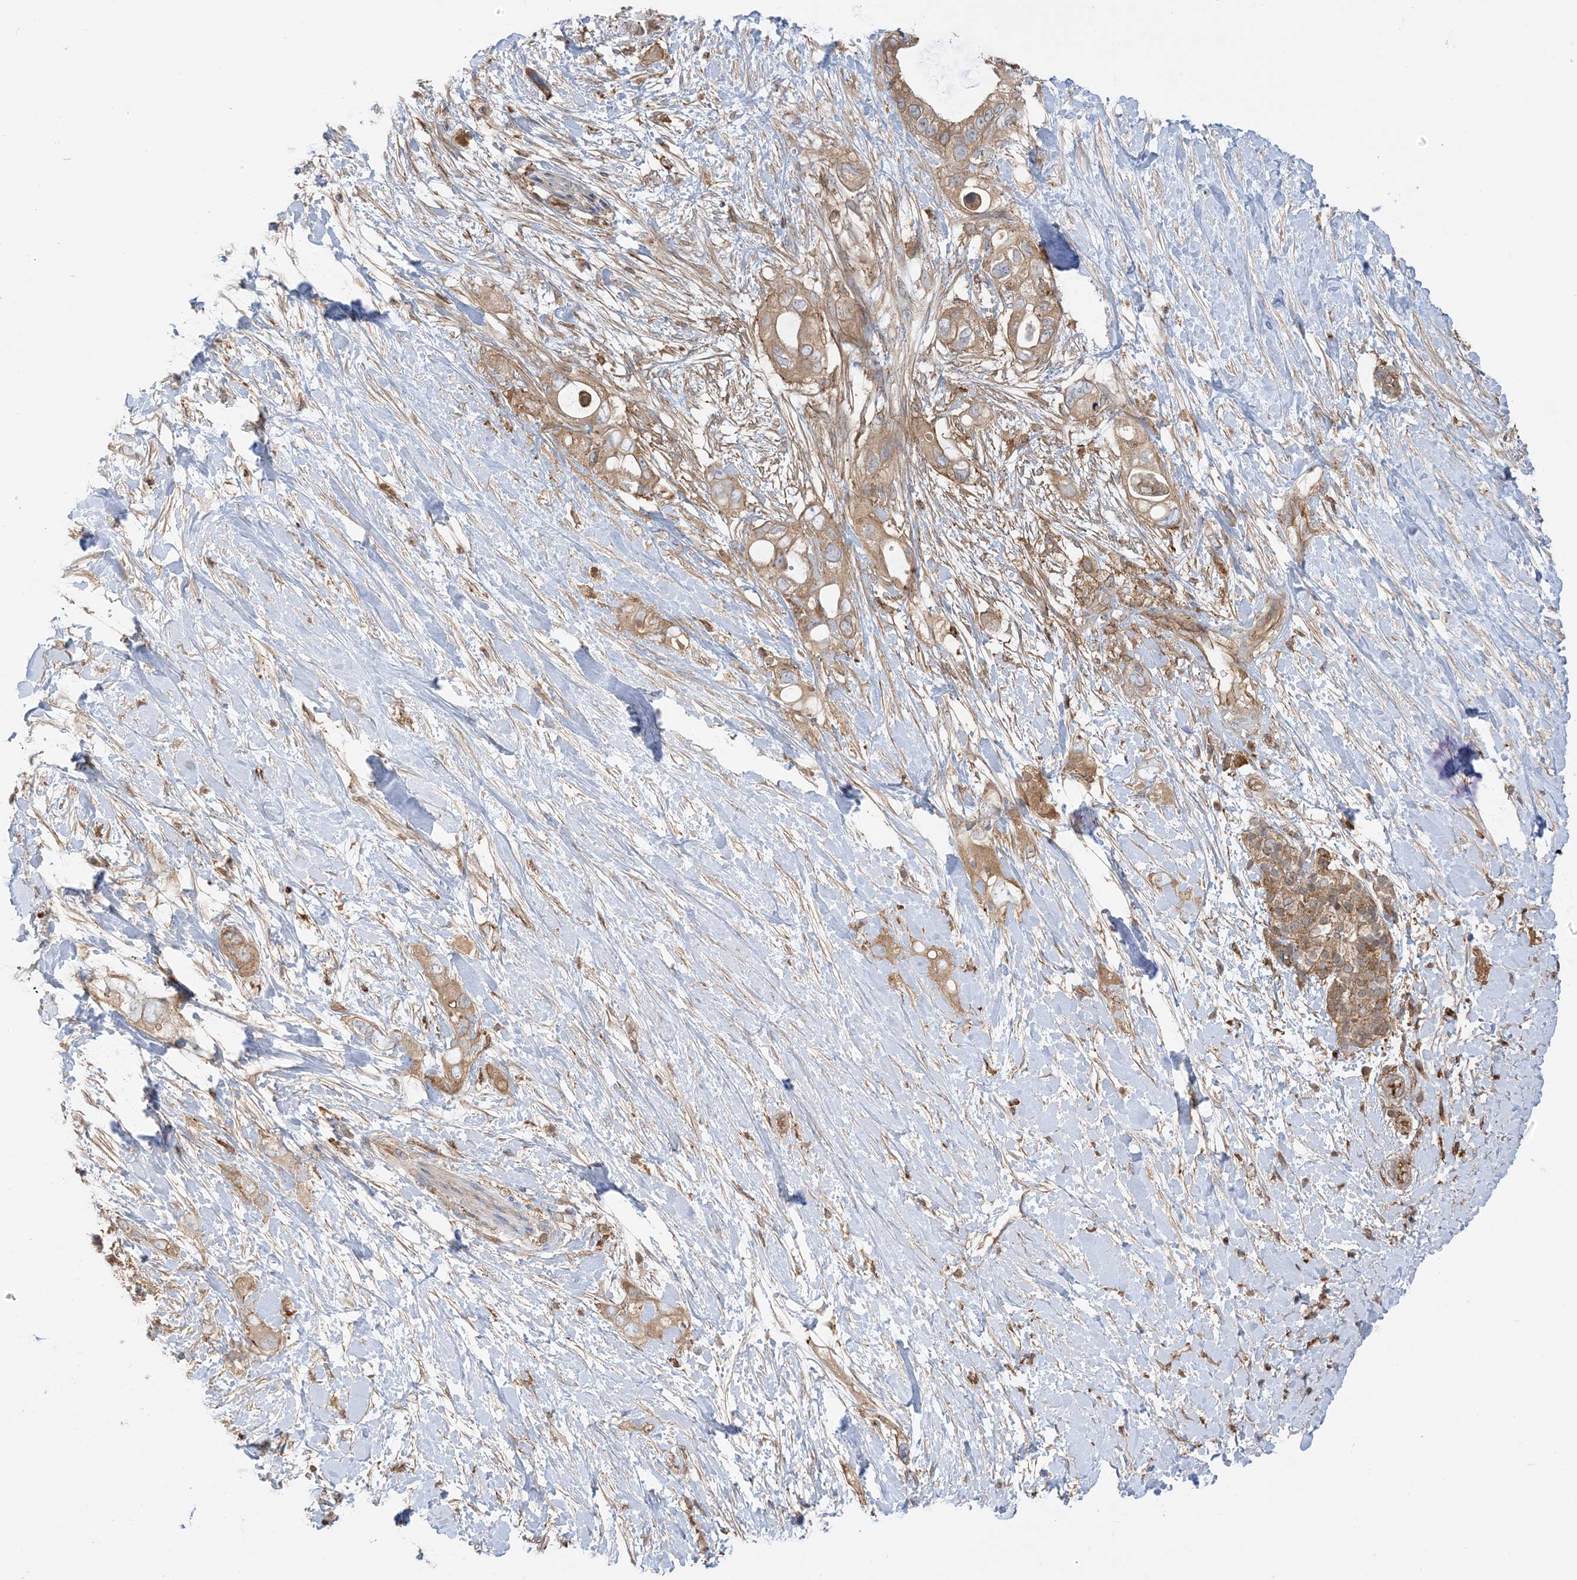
{"staining": {"intensity": "moderate", "quantity": ">75%", "location": "cytoplasmic/membranous"}, "tissue": "pancreatic cancer", "cell_type": "Tumor cells", "image_type": "cancer", "snomed": [{"axis": "morphology", "description": "Adenocarcinoma, NOS"}, {"axis": "topography", "description": "Pancreas"}], "caption": "DAB immunohistochemical staining of human adenocarcinoma (pancreatic) exhibits moderate cytoplasmic/membranous protein staining in approximately >75% of tumor cells. (DAB (3,3'-diaminobenzidine) IHC with brightfield microscopy, high magnification).", "gene": "CAPZB", "patient": {"sex": "female", "age": 56}}